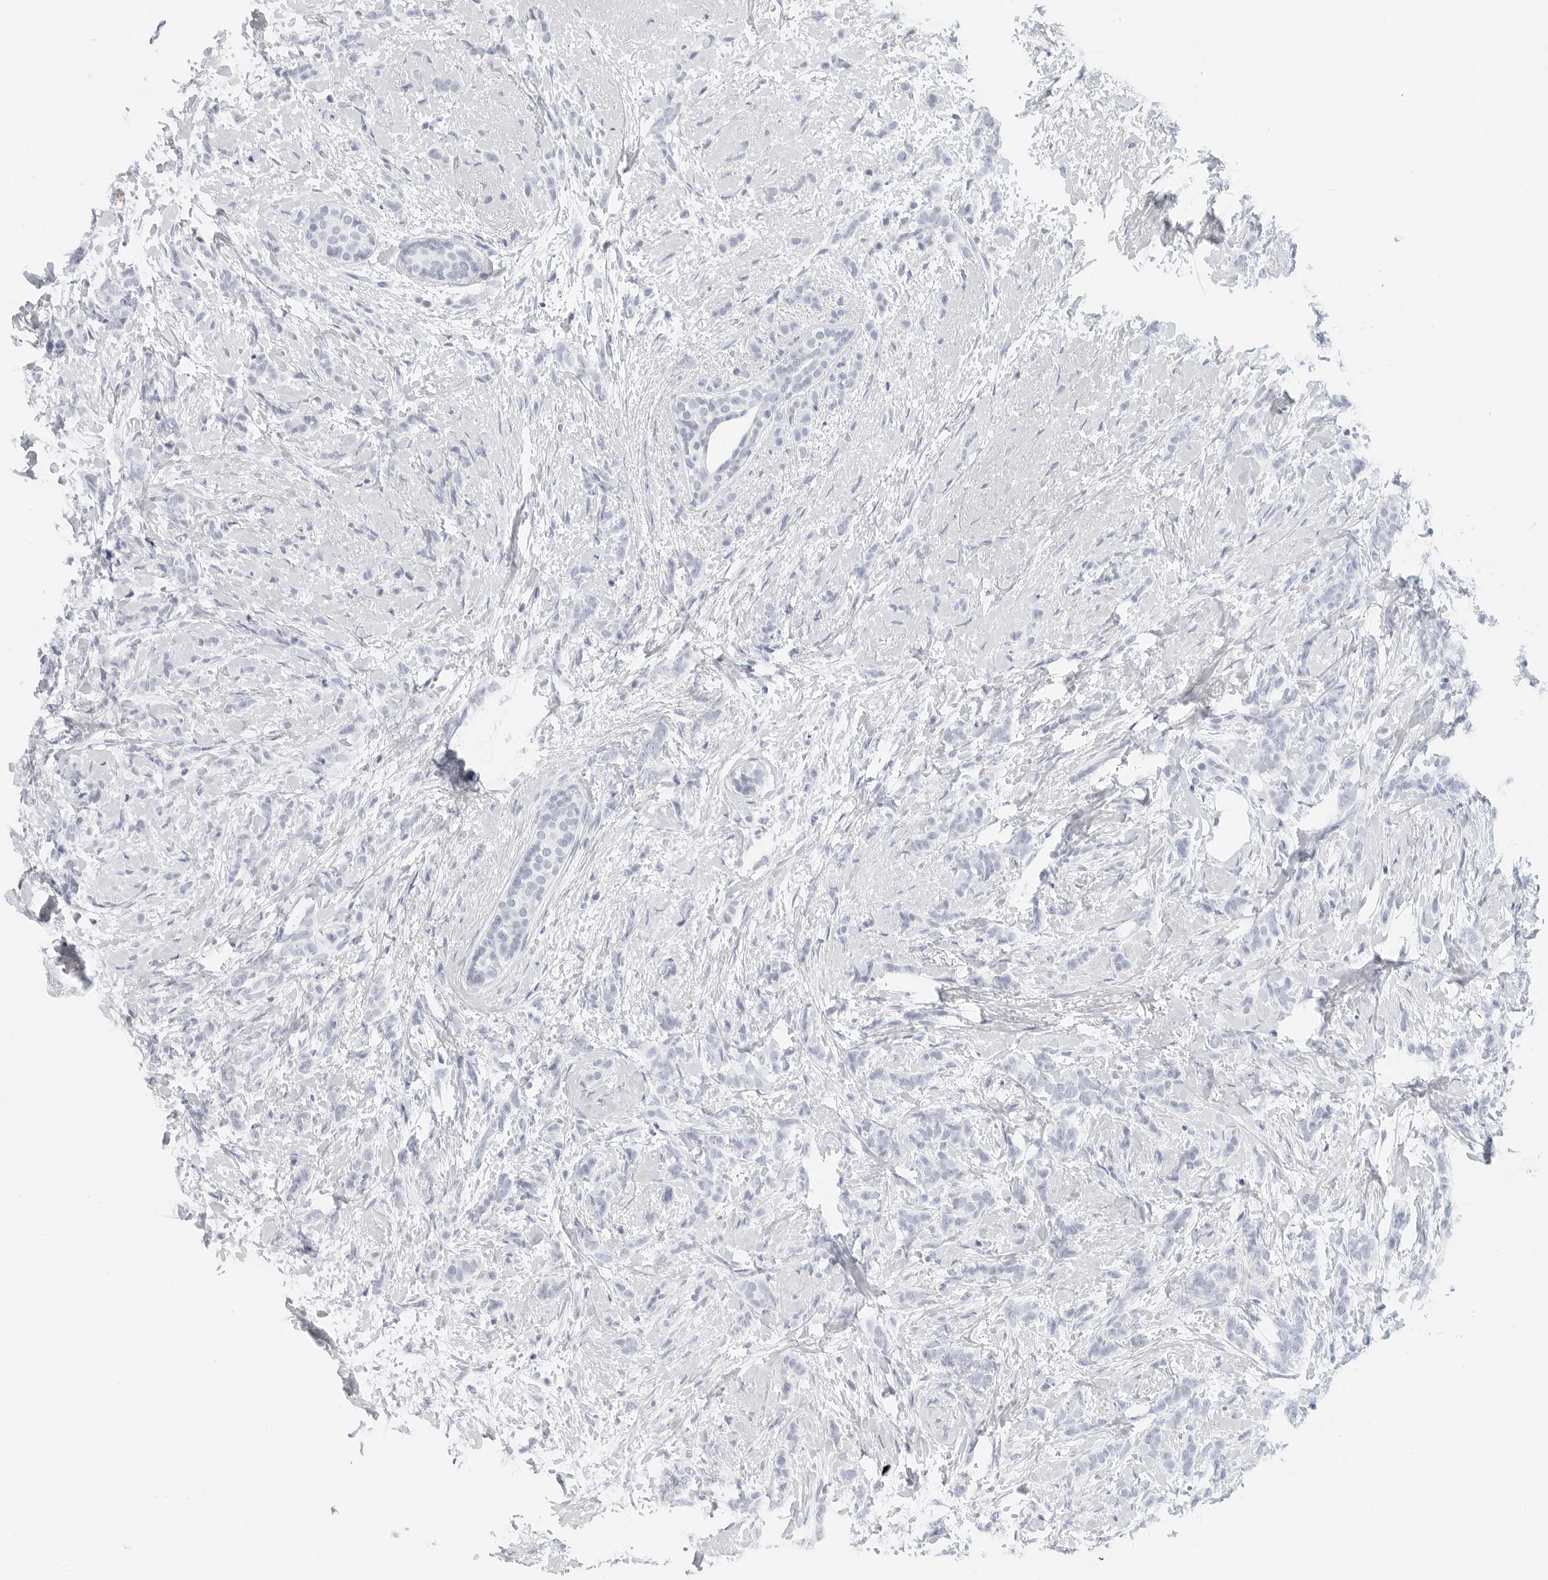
{"staining": {"intensity": "negative", "quantity": "none", "location": "none"}, "tissue": "breast cancer", "cell_type": "Tumor cells", "image_type": "cancer", "snomed": [{"axis": "morphology", "description": "Lobular carcinoma, in situ"}, {"axis": "morphology", "description": "Lobular carcinoma"}, {"axis": "topography", "description": "Breast"}], "caption": "Immunohistochemistry (IHC) of human breast lobular carcinoma shows no positivity in tumor cells.", "gene": "METAP1", "patient": {"sex": "female", "age": 41}}